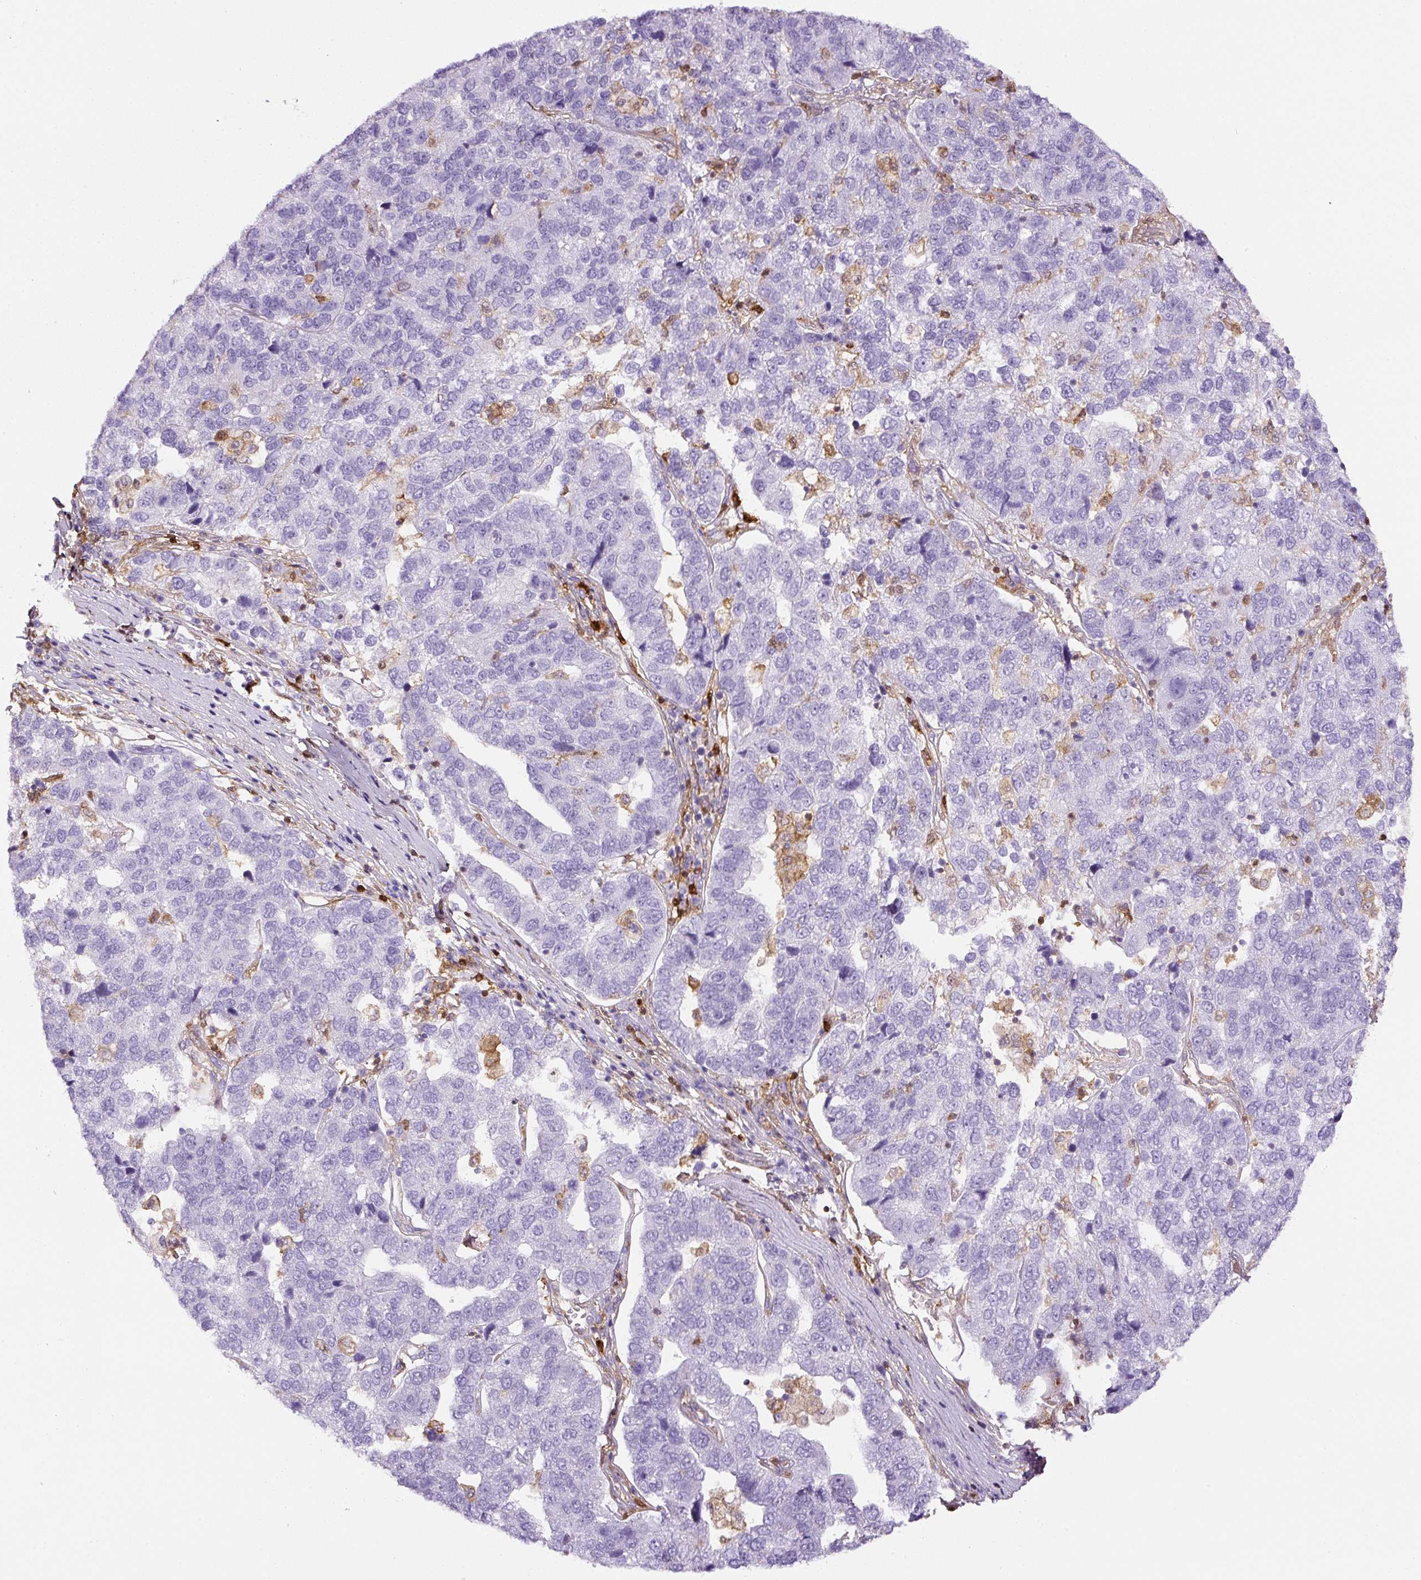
{"staining": {"intensity": "negative", "quantity": "none", "location": "none"}, "tissue": "pancreatic cancer", "cell_type": "Tumor cells", "image_type": "cancer", "snomed": [{"axis": "morphology", "description": "Adenocarcinoma, NOS"}, {"axis": "topography", "description": "Pancreas"}], "caption": "Protein analysis of pancreatic cancer (adenocarcinoma) demonstrates no significant expression in tumor cells.", "gene": "ANXA1", "patient": {"sex": "female", "age": 61}}